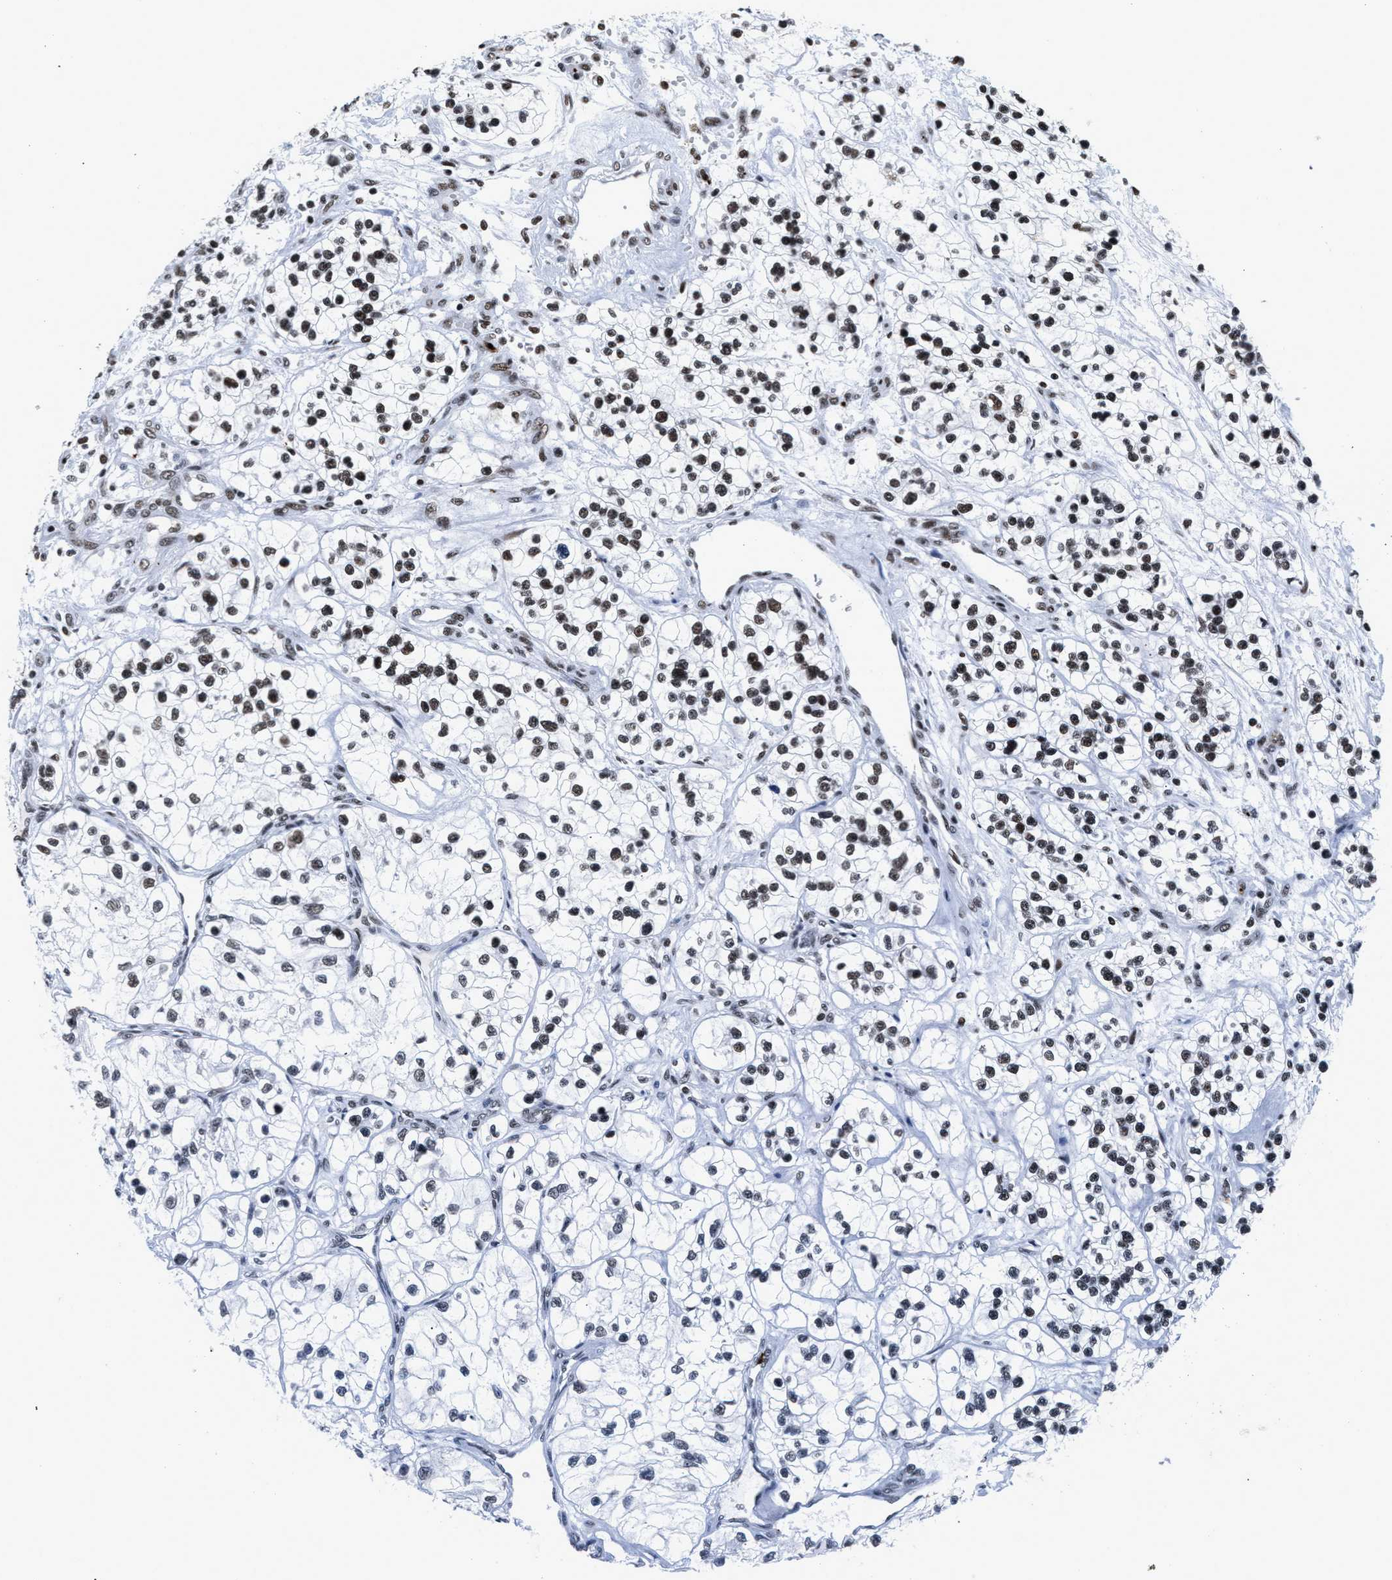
{"staining": {"intensity": "moderate", "quantity": "25%-75%", "location": "nuclear"}, "tissue": "renal cancer", "cell_type": "Tumor cells", "image_type": "cancer", "snomed": [{"axis": "morphology", "description": "Adenocarcinoma, NOS"}, {"axis": "topography", "description": "Kidney"}], "caption": "Renal adenocarcinoma was stained to show a protein in brown. There is medium levels of moderate nuclear staining in about 25%-75% of tumor cells. The staining was performed using DAB, with brown indicating positive protein expression. Nuclei are stained blue with hematoxylin.", "gene": "RAD21", "patient": {"sex": "female", "age": 57}}